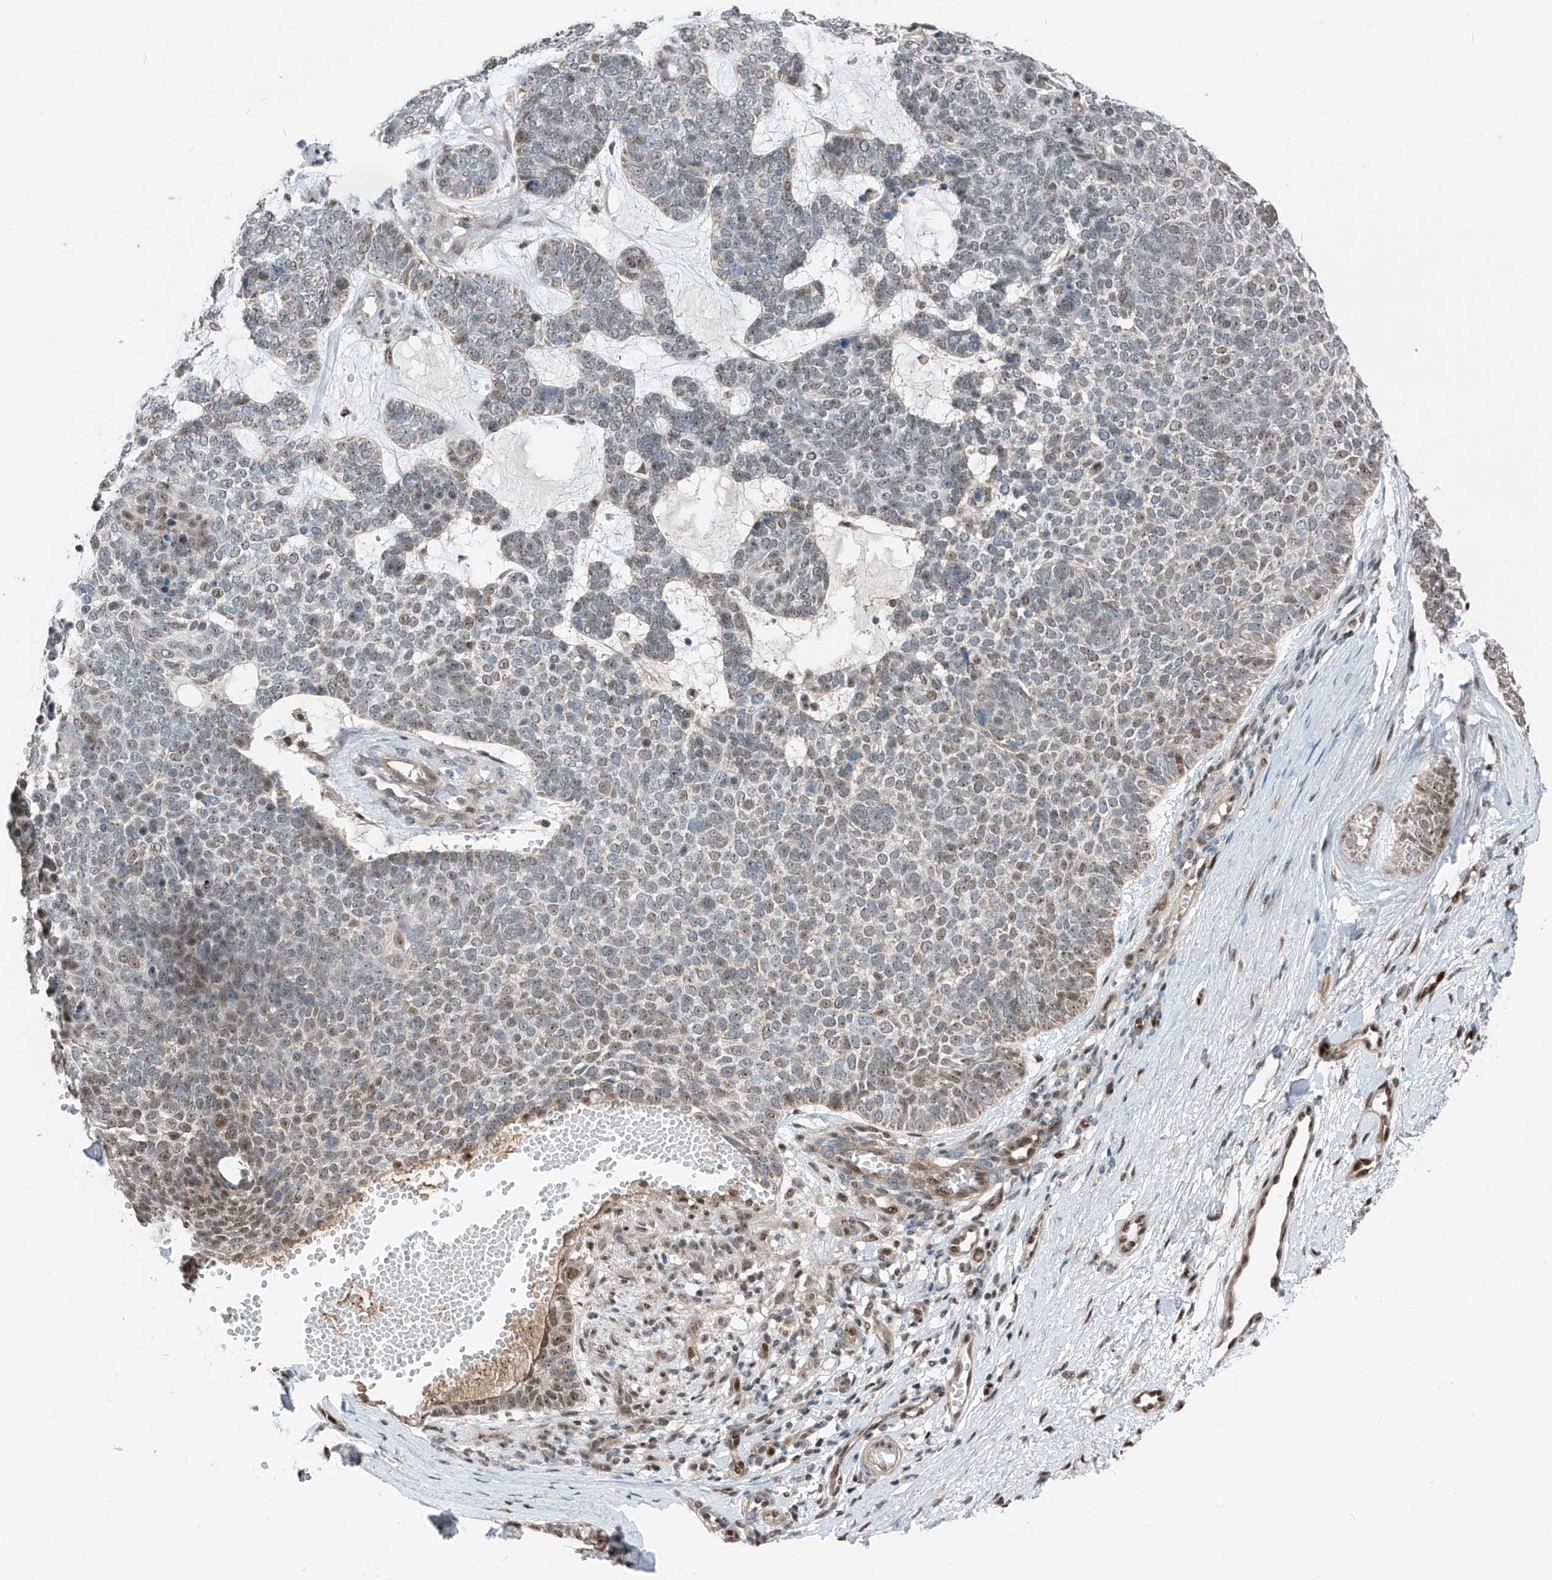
{"staining": {"intensity": "weak", "quantity": "25%-75%", "location": "nuclear"}, "tissue": "skin cancer", "cell_type": "Tumor cells", "image_type": "cancer", "snomed": [{"axis": "morphology", "description": "Basal cell carcinoma"}, {"axis": "topography", "description": "Skin"}], "caption": "Human basal cell carcinoma (skin) stained with a brown dye demonstrates weak nuclear positive staining in approximately 25%-75% of tumor cells.", "gene": "RBP7", "patient": {"sex": "female", "age": 81}}